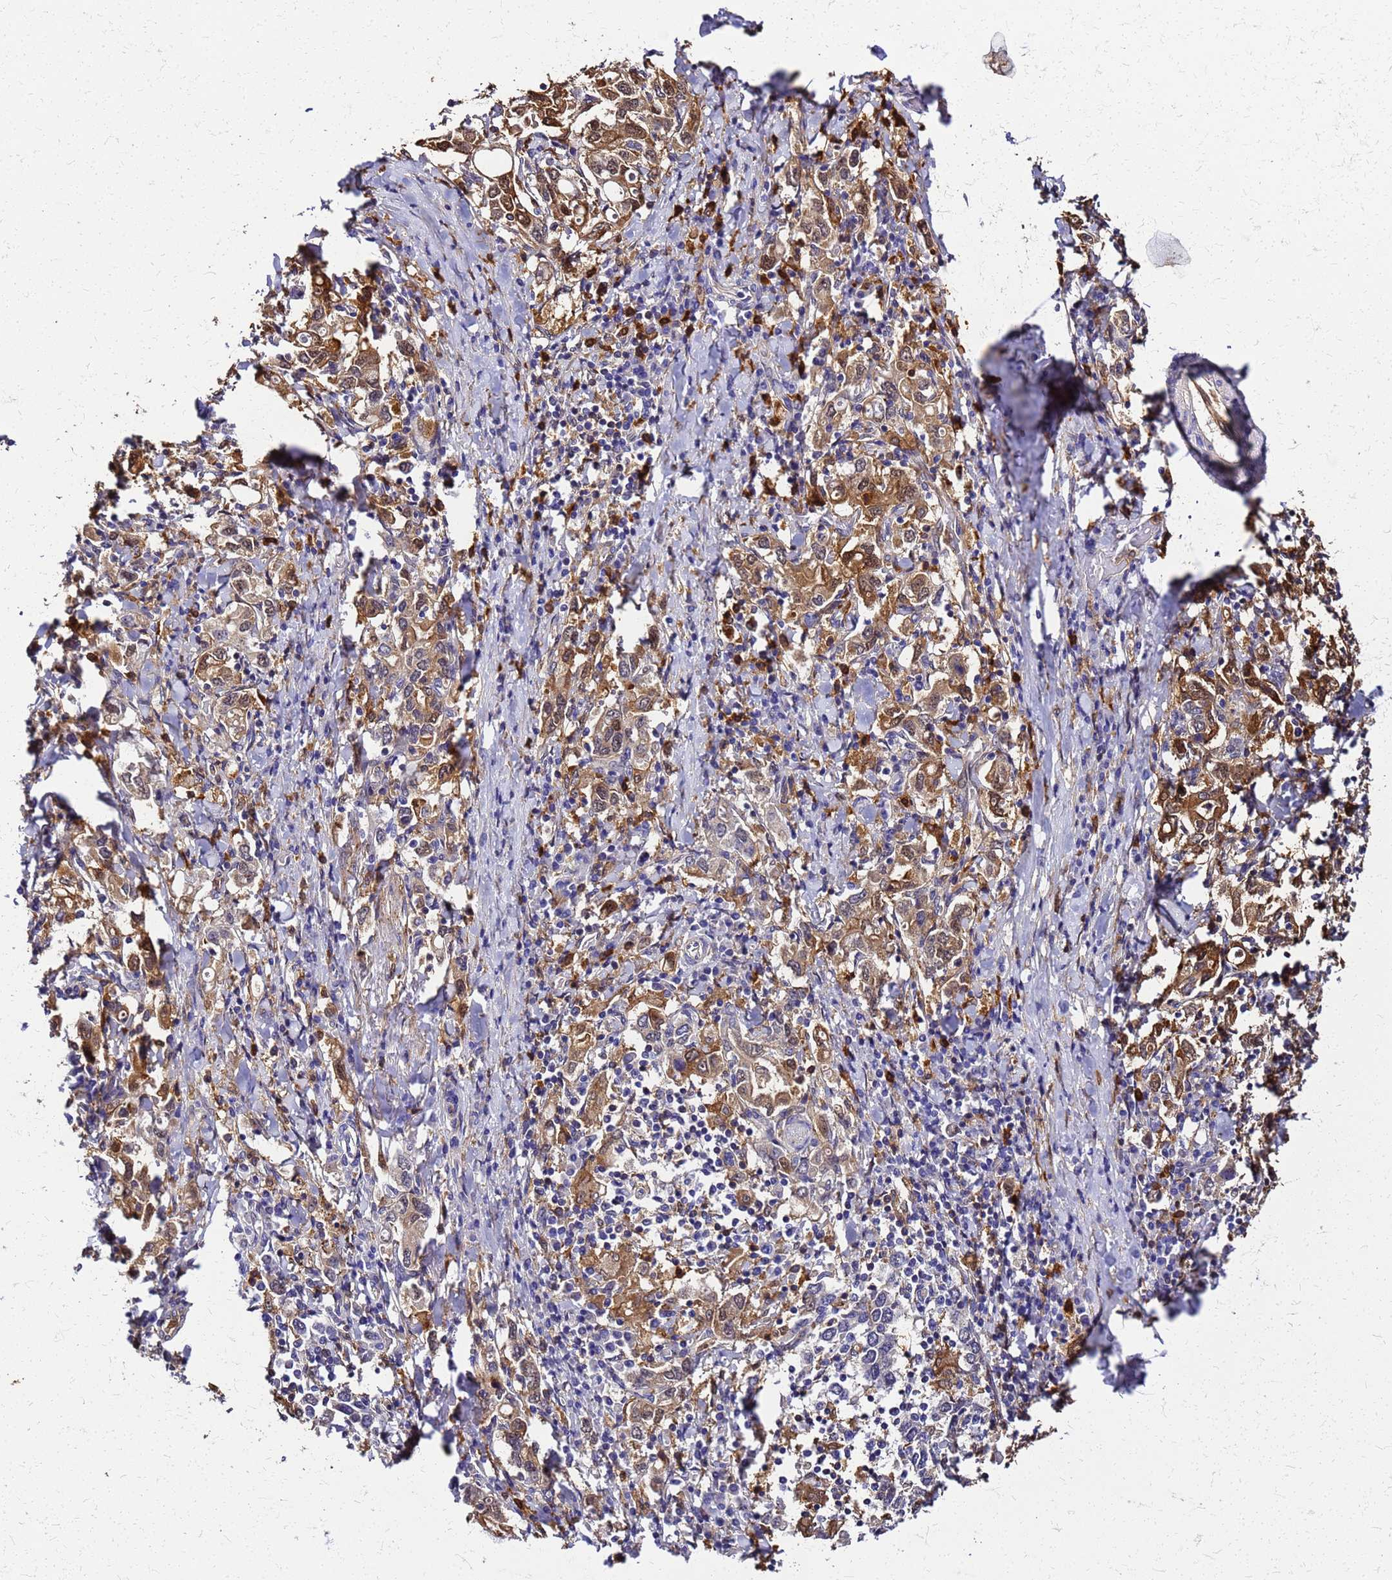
{"staining": {"intensity": "moderate", "quantity": ">75%", "location": "cytoplasmic/membranous,nuclear"}, "tissue": "stomach cancer", "cell_type": "Tumor cells", "image_type": "cancer", "snomed": [{"axis": "morphology", "description": "Adenocarcinoma, NOS"}, {"axis": "topography", "description": "Stomach, upper"}], "caption": "About >75% of tumor cells in stomach cancer (adenocarcinoma) display moderate cytoplasmic/membranous and nuclear protein staining as visualized by brown immunohistochemical staining.", "gene": "S100A11", "patient": {"sex": "male", "age": 62}}